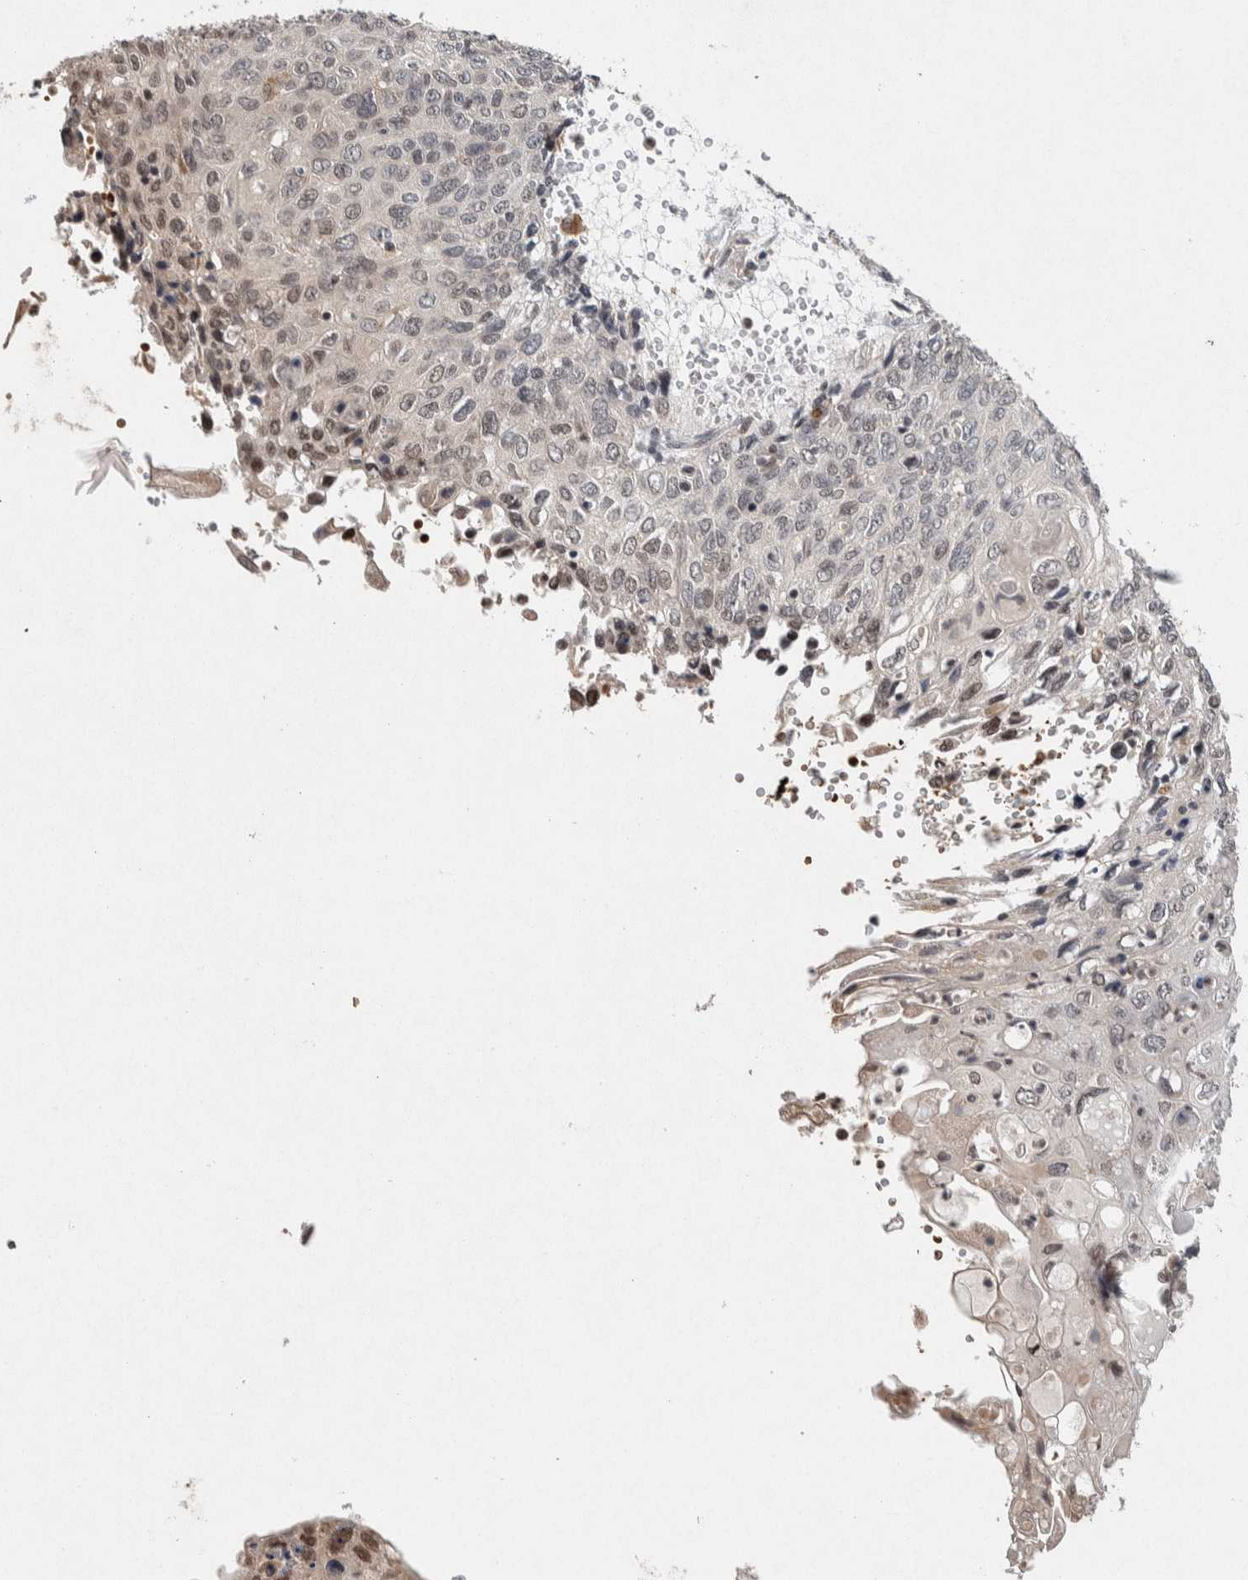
{"staining": {"intensity": "moderate", "quantity": "25%-75%", "location": "nuclear"}, "tissue": "cervical cancer", "cell_type": "Tumor cells", "image_type": "cancer", "snomed": [{"axis": "morphology", "description": "Squamous cell carcinoma, NOS"}, {"axis": "topography", "description": "Cervix"}], "caption": "Immunohistochemical staining of cervical squamous cell carcinoma demonstrates medium levels of moderate nuclear positivity in approximately 25%-75% of tumor cells.", "gene": "KCNK1", "patient": {"sex": "female", "age": 70}}